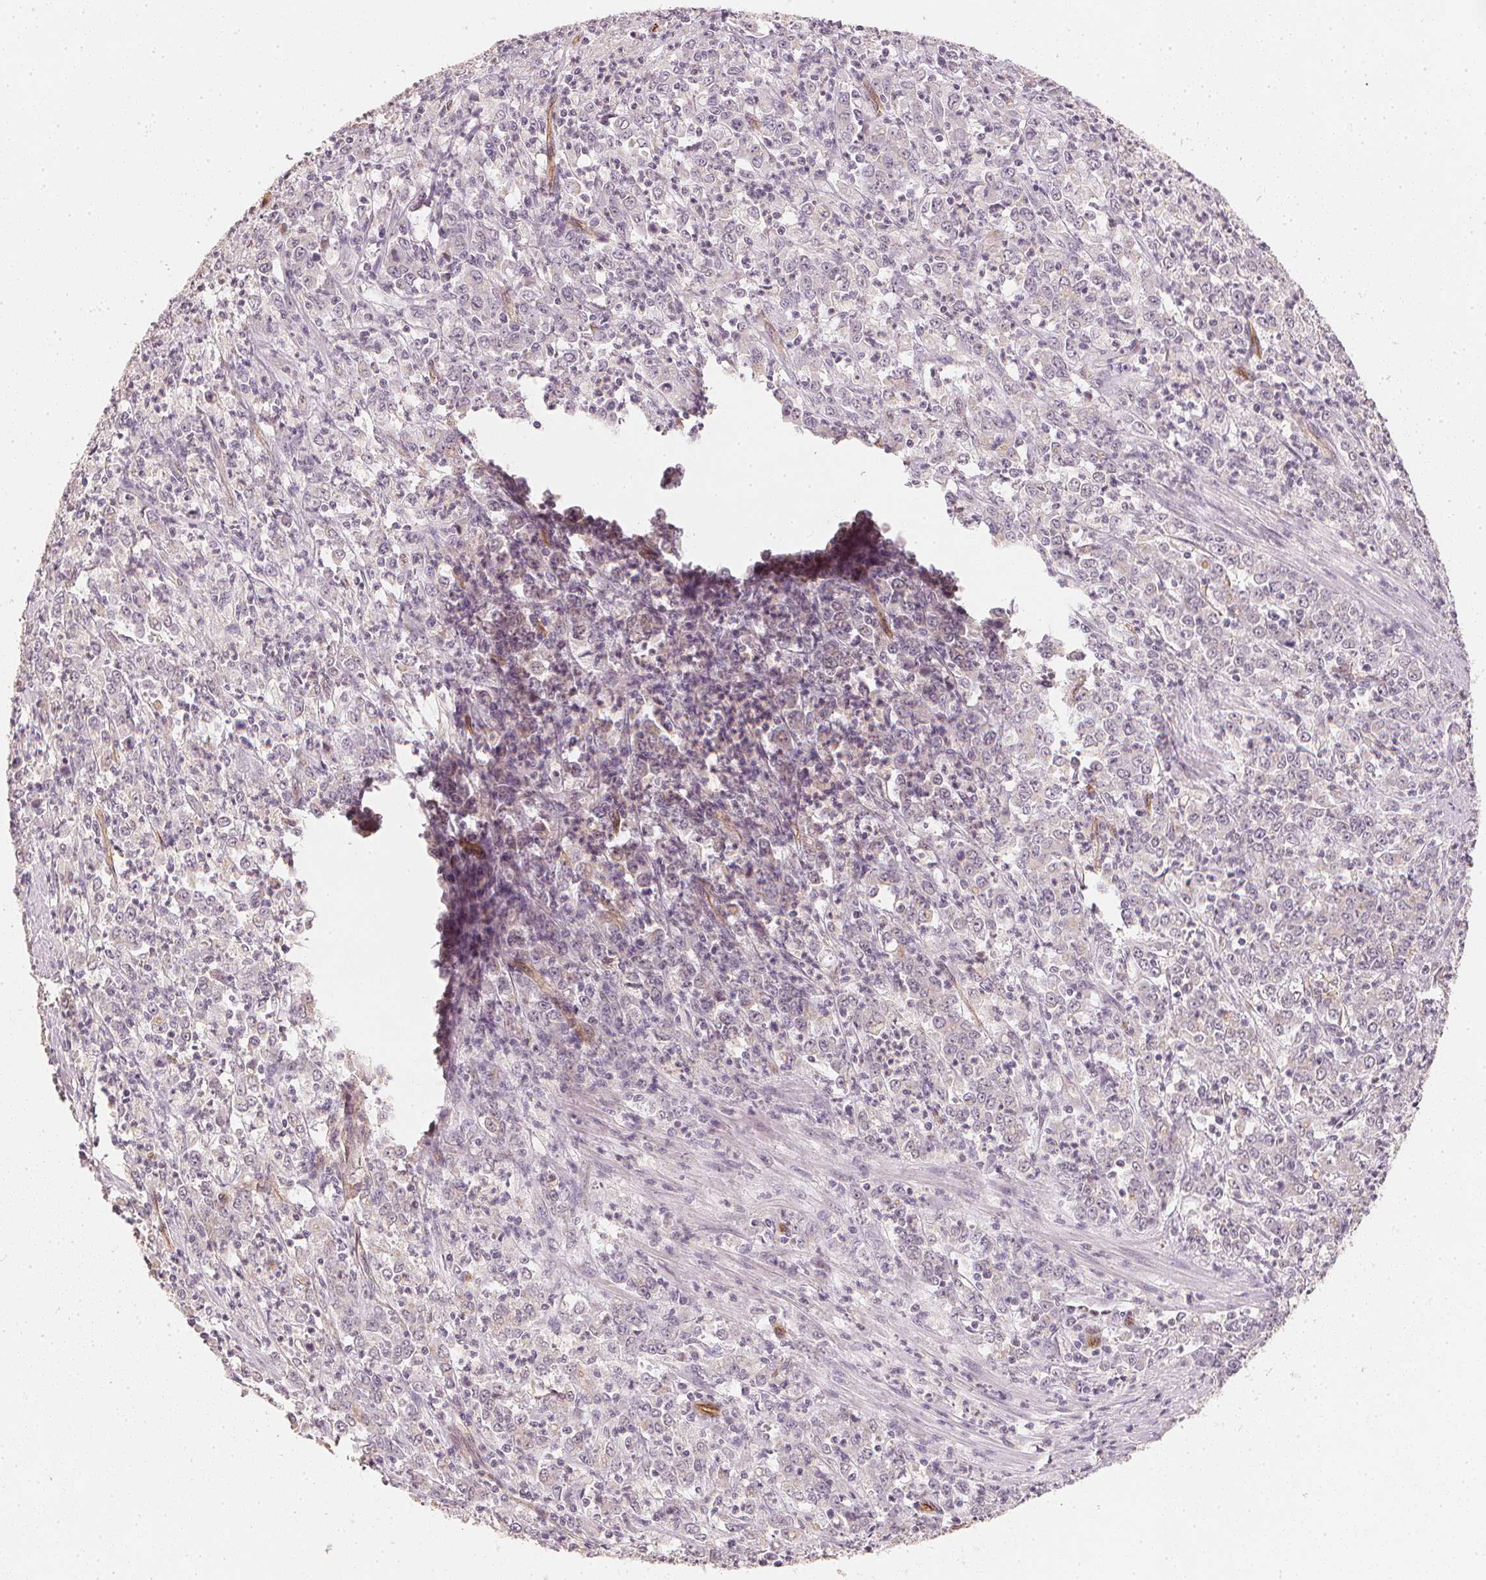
{"staining": {"intensity": "negative", "quantity": "none", "location": "none"}, "tissue": "stomach cancer", "cell_type": "Tumor cells", "image_type": "cancer", "snomed": [{"axis": "morphology", "description": "Adenocarcinoma, NOS"}, {"axis": "topography", "description": "Stomach, lower"}], "caption": "Stomach adenocarcinoma was stained to show a protein in brown. There is no significant staining in tumor cells. Brightfield microscopy of immunohistochemistry (IHC) stained with DAB (brown) and hematoxylin (blue), captured at high magnification.", "gene": "CIB1", "patient": {"sex": "female", "age": 71}}